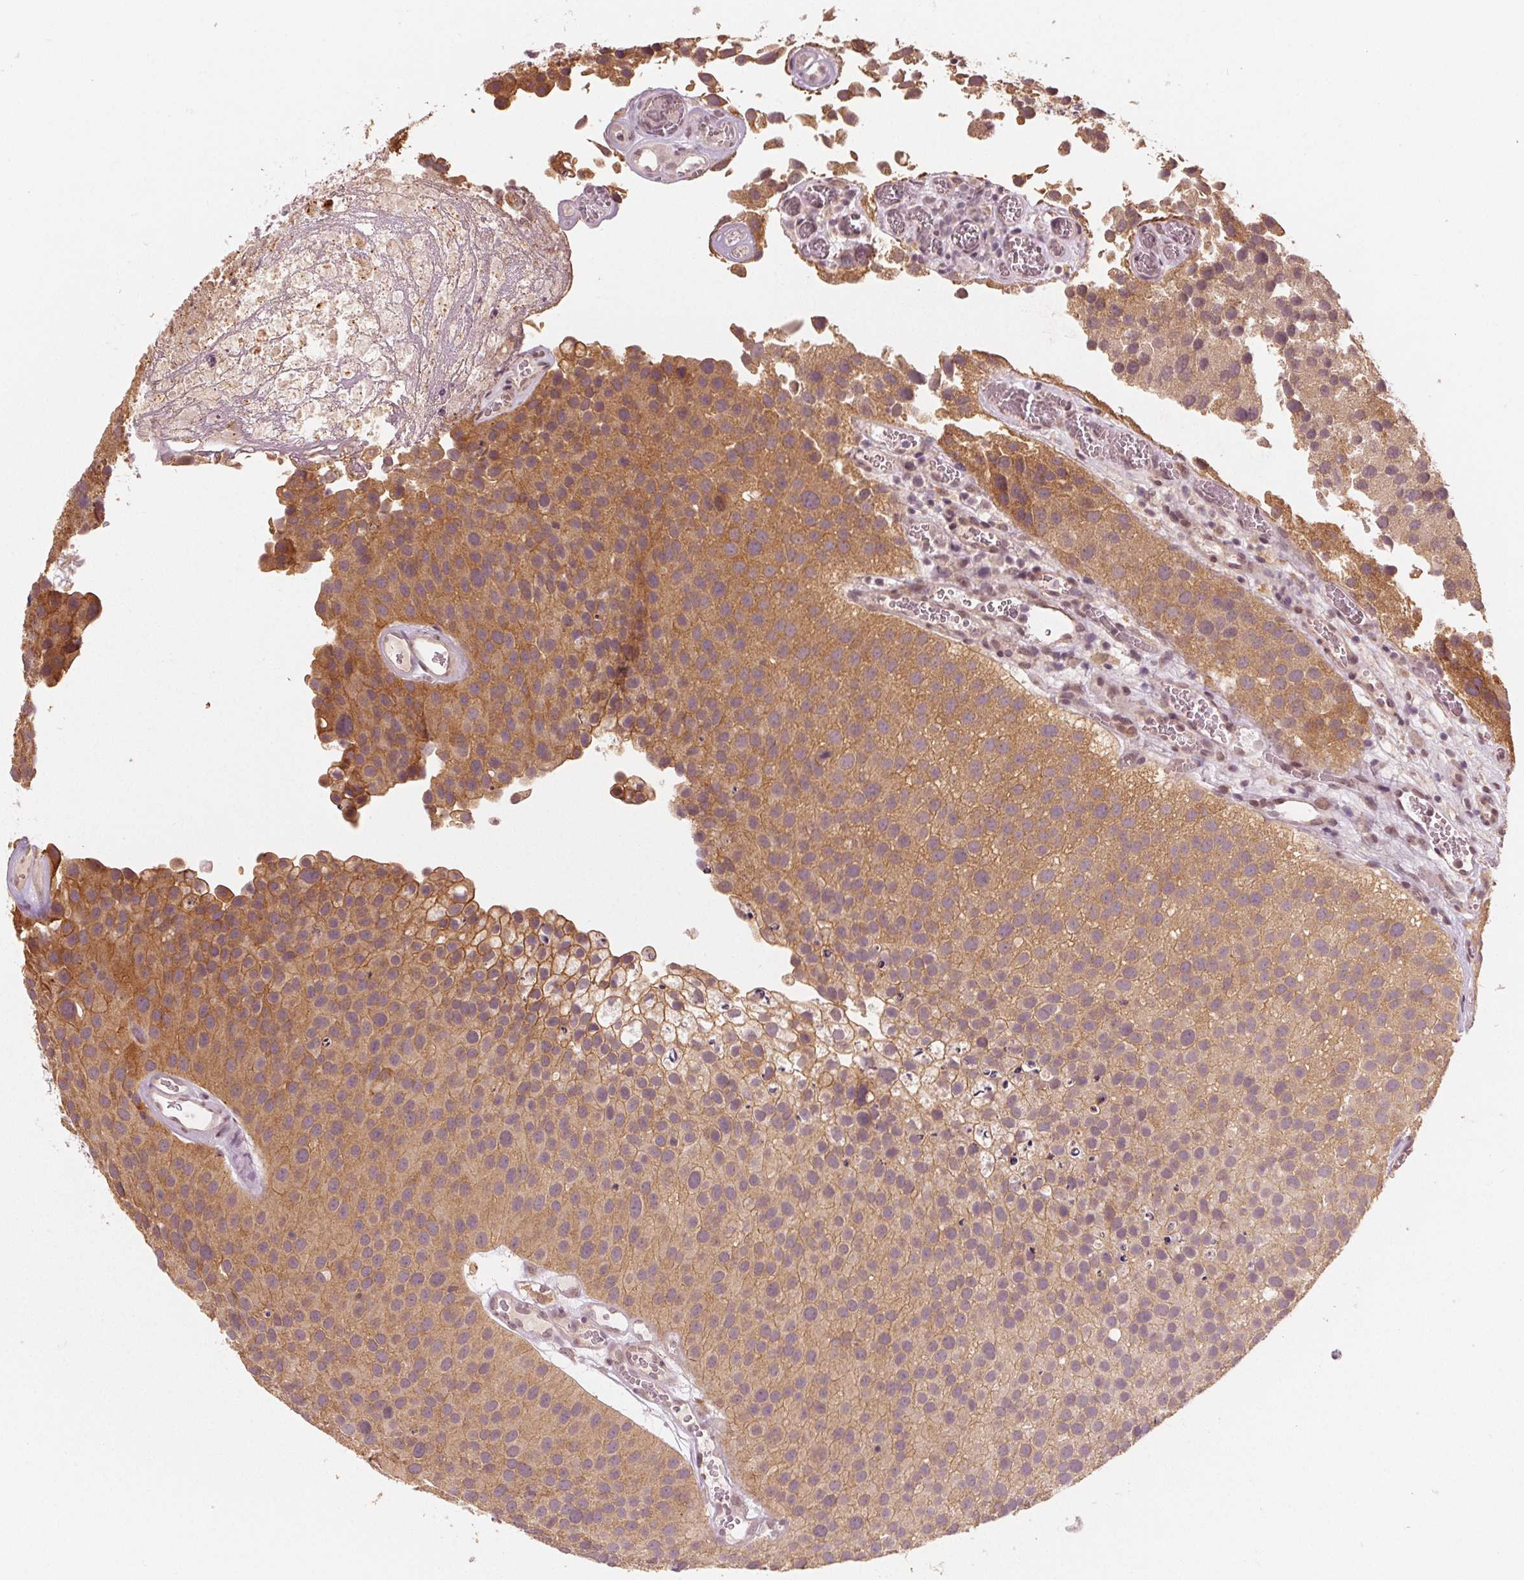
{"staining": {"intensity": "moderate", "quantity": ">75%", "location": "cytoplasmic/membranous"}, "tissue": "urothelial cancer", "cell_type": "Tumor cells", "image_type": "cancer", "snomed": [{"axis": "morphology", "description": "Urothelial carcinoma, Low grade"}, {"axis": "topography", "description": "Urinary bladder"}], "caption": "Protein expression by immunohistochemistry shows moderate cytoplasmic/membranous expression in about >75% of tumor cells in low-grade urothelial carcinoma.", "gene": "CLBA1", "patient": {"sex": "female", "age": 69}}